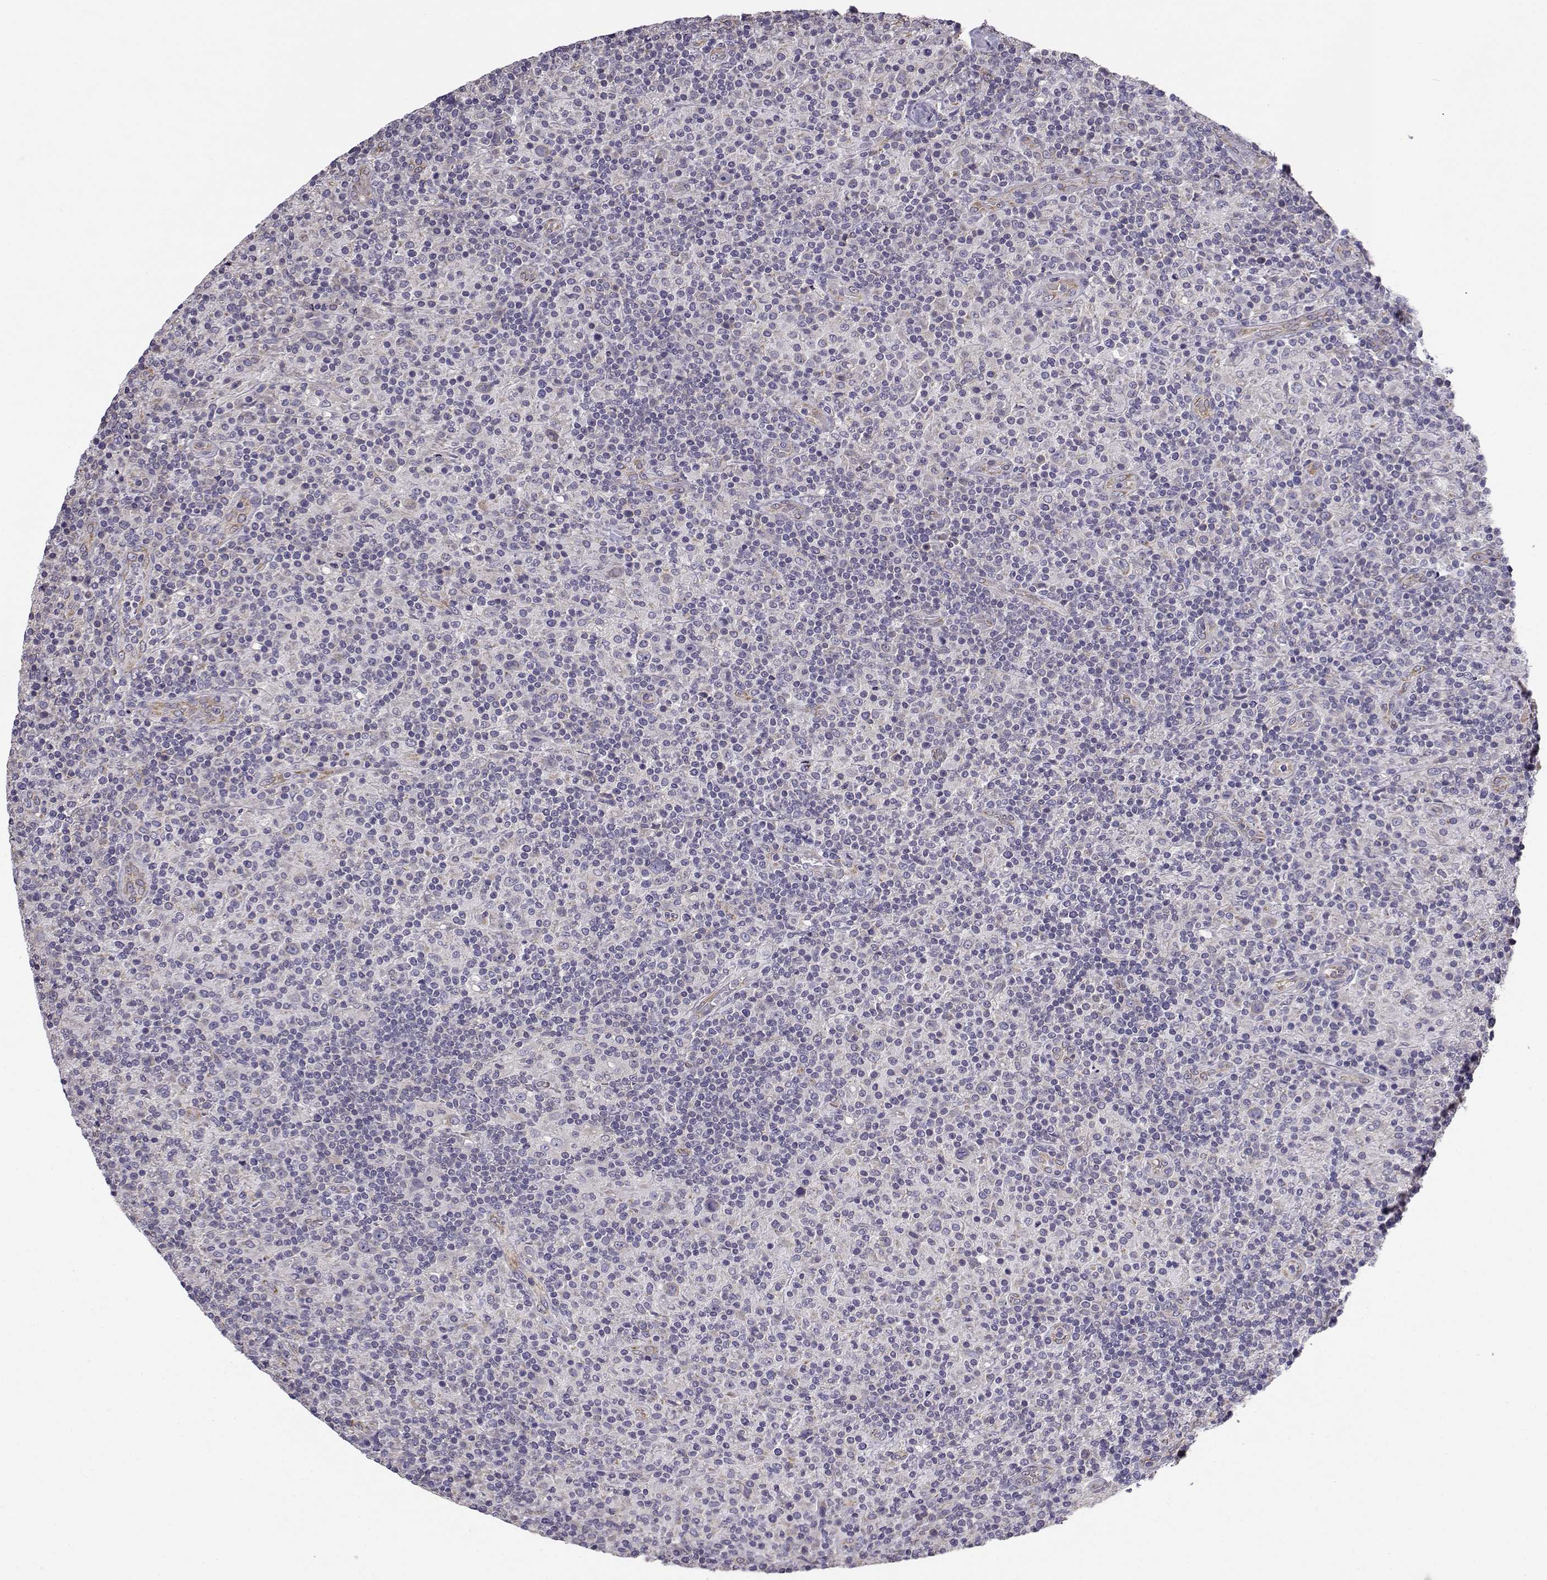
{"staining": {"intensity": "negative", "quantity": "none", "location": "none"}, "tissue": "lymphoma", "cell_type": "Tumor cells", "image_type": "cancer", "snomed": [{"axis": "morphology", "description": "Hodgkin's disease, NOS"}, {"axis": "topography", "description": "Lymph node"}], "caption": "Histopathology image shows no protein positivity in tumor cells of Hodgkin's disease tissue.", "gene": "BEND6", "patient": {"sex": "male", "age": 70}}